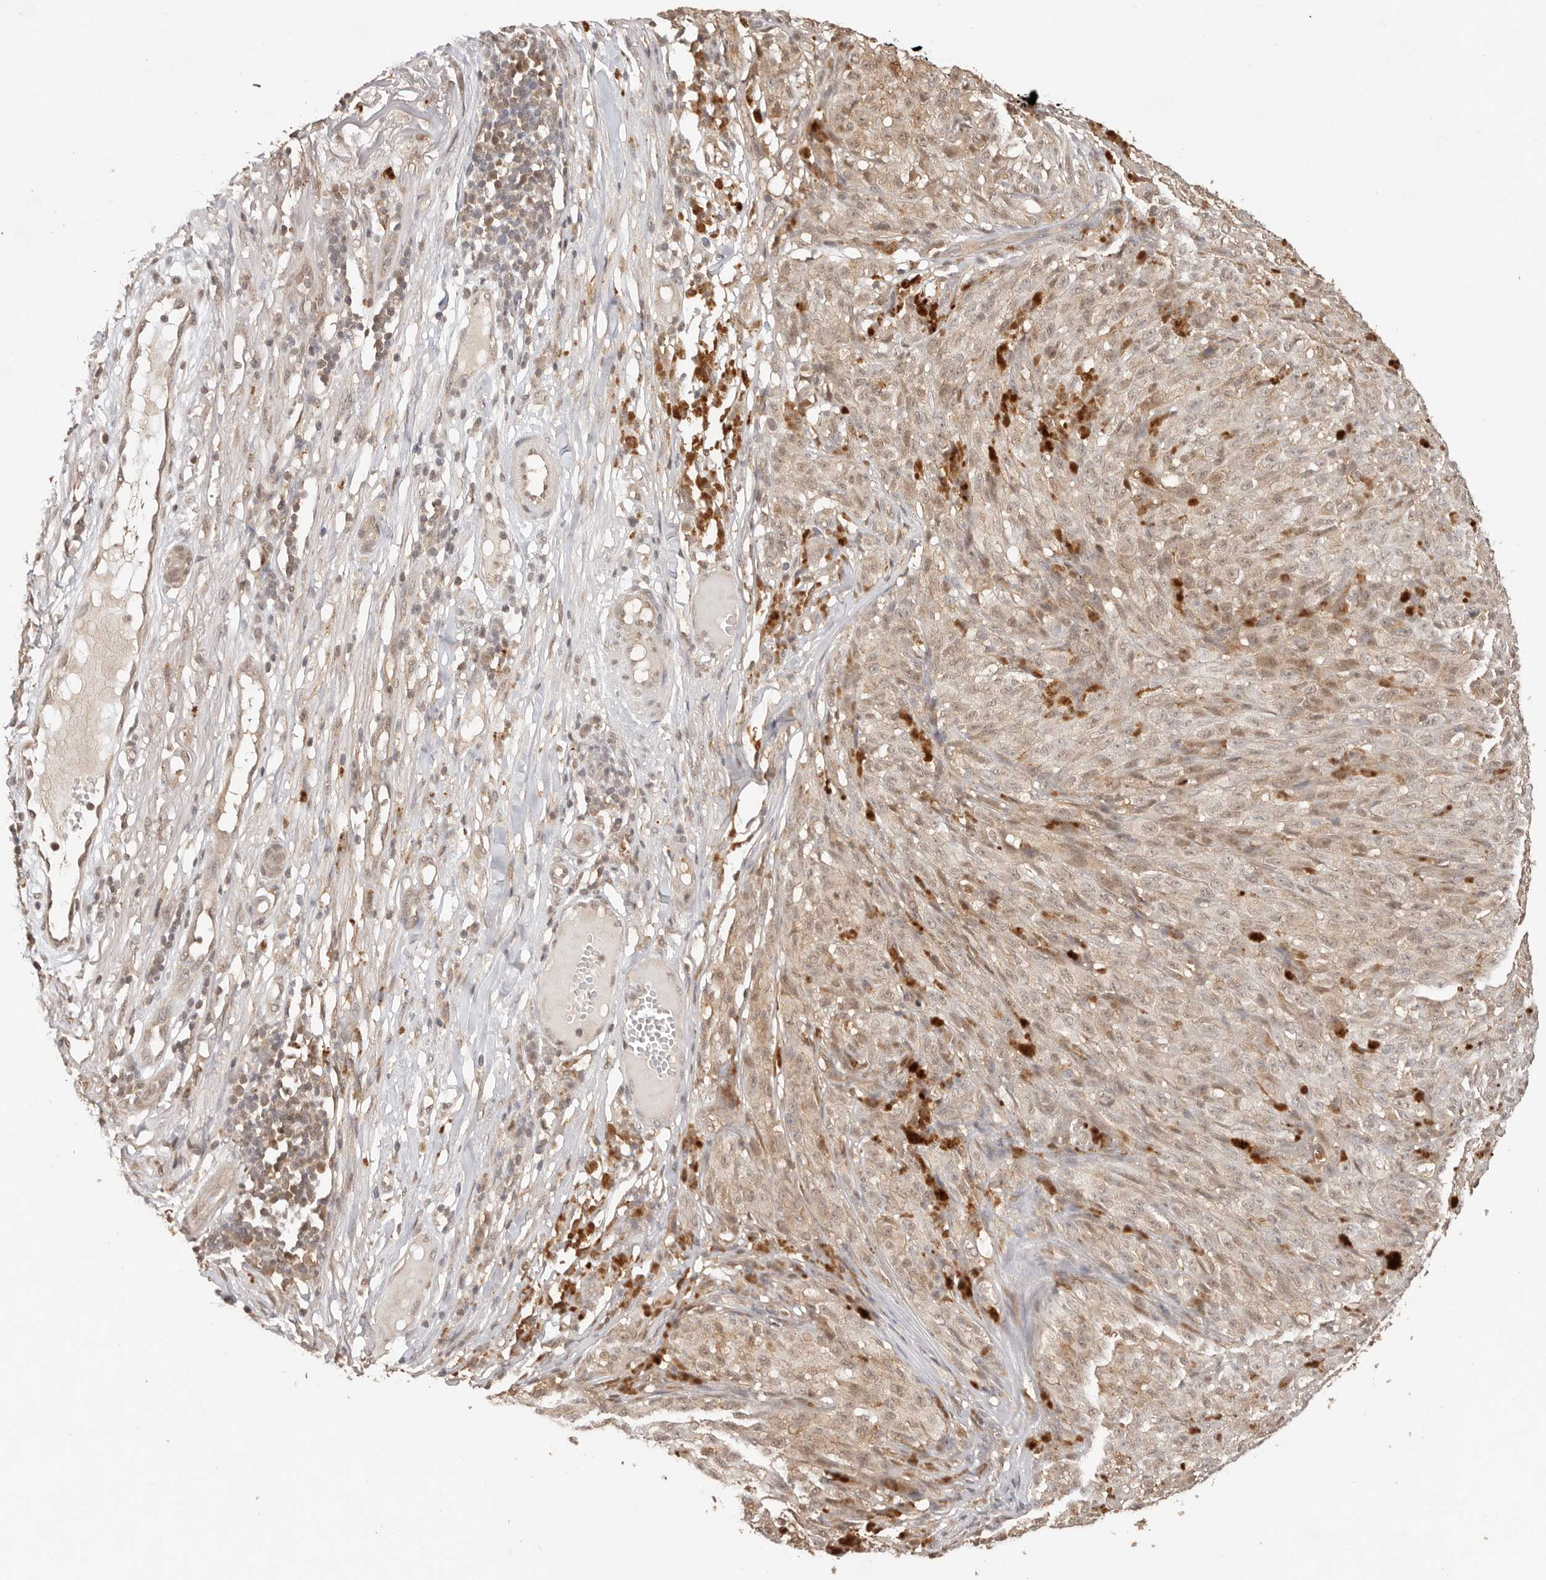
{"staining": {"intensity": "weak", "quantity": ">75%", "location": "cytoplasmic/membranous,nuclear"}, "tissue": "melanoma", "cell_type": "Tumor cells", "image_type": "cancer", "snomed": [{"axis": "morphology", "description": "Malignant melanoma, NOS"}, {"axis": "topography", "description": "Skin"}], "caption": "A micrograph showing weak cytoplasmic/membranous and nuclear staining in about >75% of tumor cells in malignant melanoma, as visualized by brown immunohistochemical staining.", "gene": "PSMA5", "patient": {"sex": "female", "age": 82}}